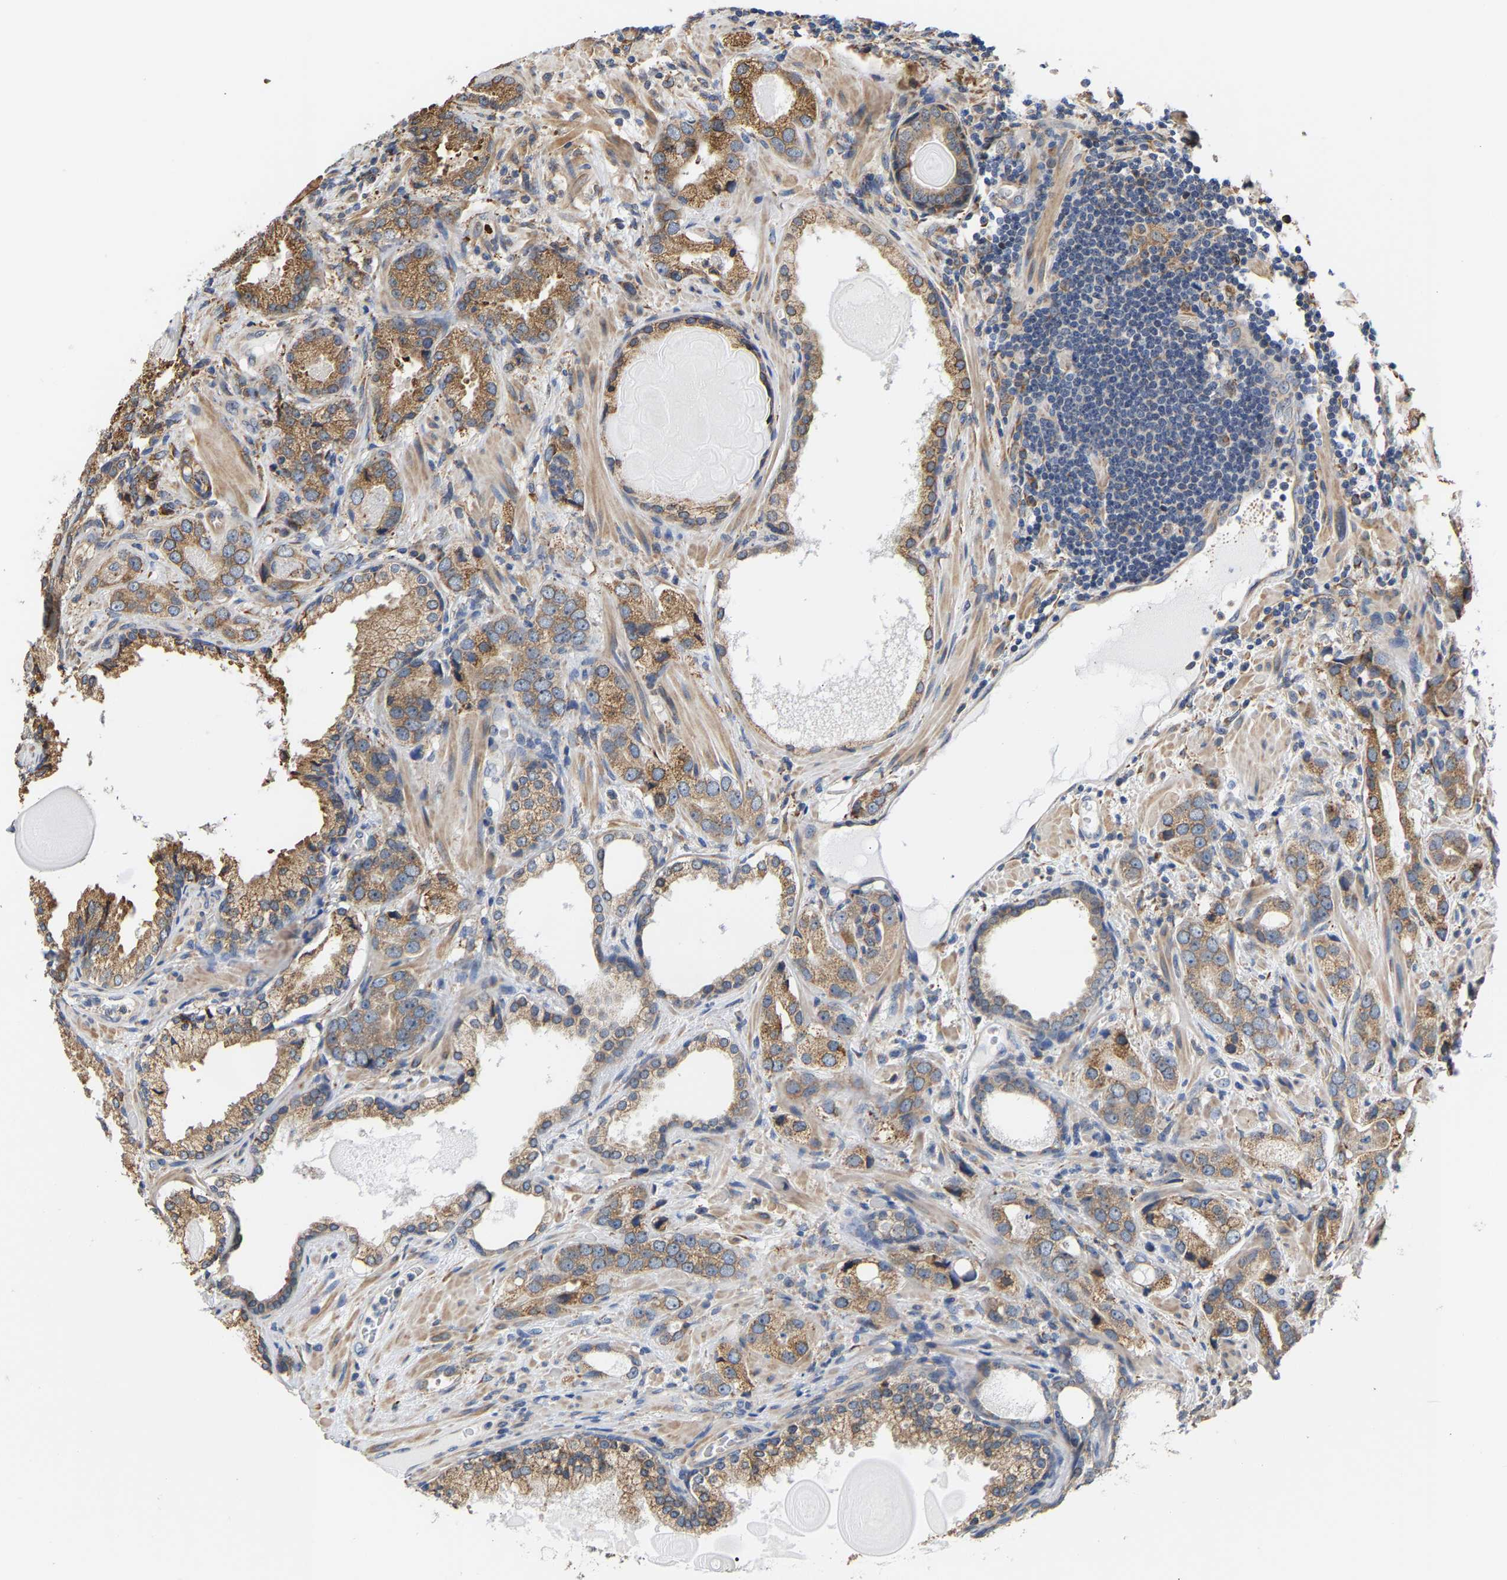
{"staining": {"intensity": "moderate", "quantity": ">75%", "location": "cytoplasmic/membranous"}, "tissue": "prostate cancer", "cell_type": "Tumor cells", "image_type": "cancer", "snomed": [{"axis": "morphology", "description": "Adenocarcinoma, High grade"}, {"axis": "topography", "description": "Prostate"}], "caption": "Immunohistochemistry (IHC) staining of adenocarcinoma (high-grade) (prostate), which displays medium levels of moderate cytoplasmic/membranous expression in about >75% of tumor cells indicating moderate cytoplasmic/membranous protein staining. The staining was performed using DAB (3,3'-diaminobenzidine) (brown) for protein detection and nuclei were counterstained in hematoxylin (blue).", "gene": "ARAP1", "patient": {"sex": "male", "age": 63}}